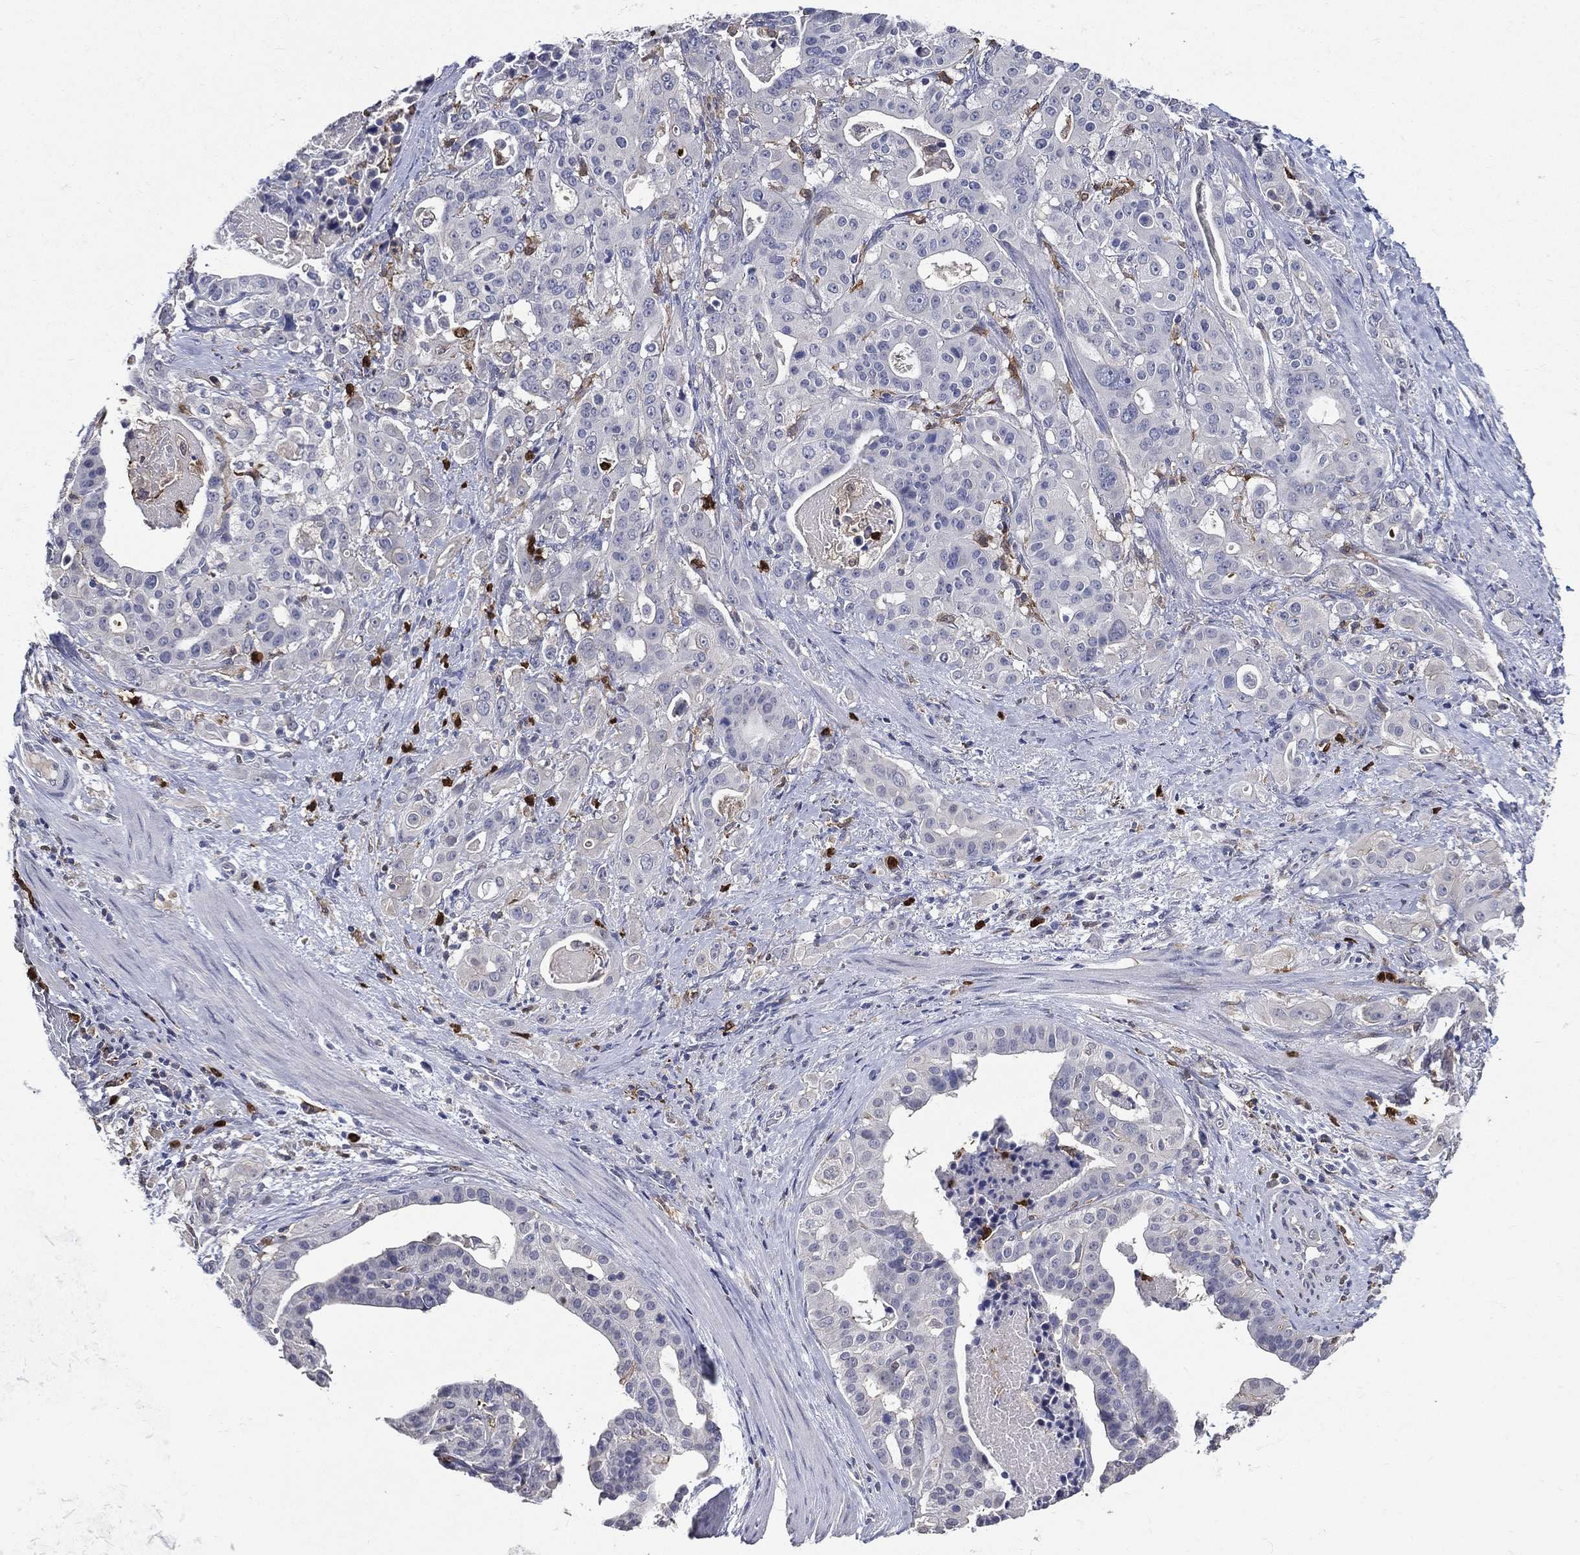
{"staining": {"intensity": "negative", "quantity": "none", "location": "none"}, "tissue": "stomach cancer", "cell_type": "Tumor cells", "image_type": "cancer", "snomed": [{"axis": "morphology", "description": "Adenocarcinoma, NOS"}, {"axis": "topography", "description": "Stomach"}], "caption": "There is no significant positivity in tumor cells of adenocarcinoma (stomach). (Stains: DAB (3,3'-diaminobenzidine) immunohistochemistry (IHC) with hematoxylin counter stain, Microscopy: brightfield microscopy at high magnification).", "gene": "GPR171", "patient": {"sex": "male", "age": 48}}